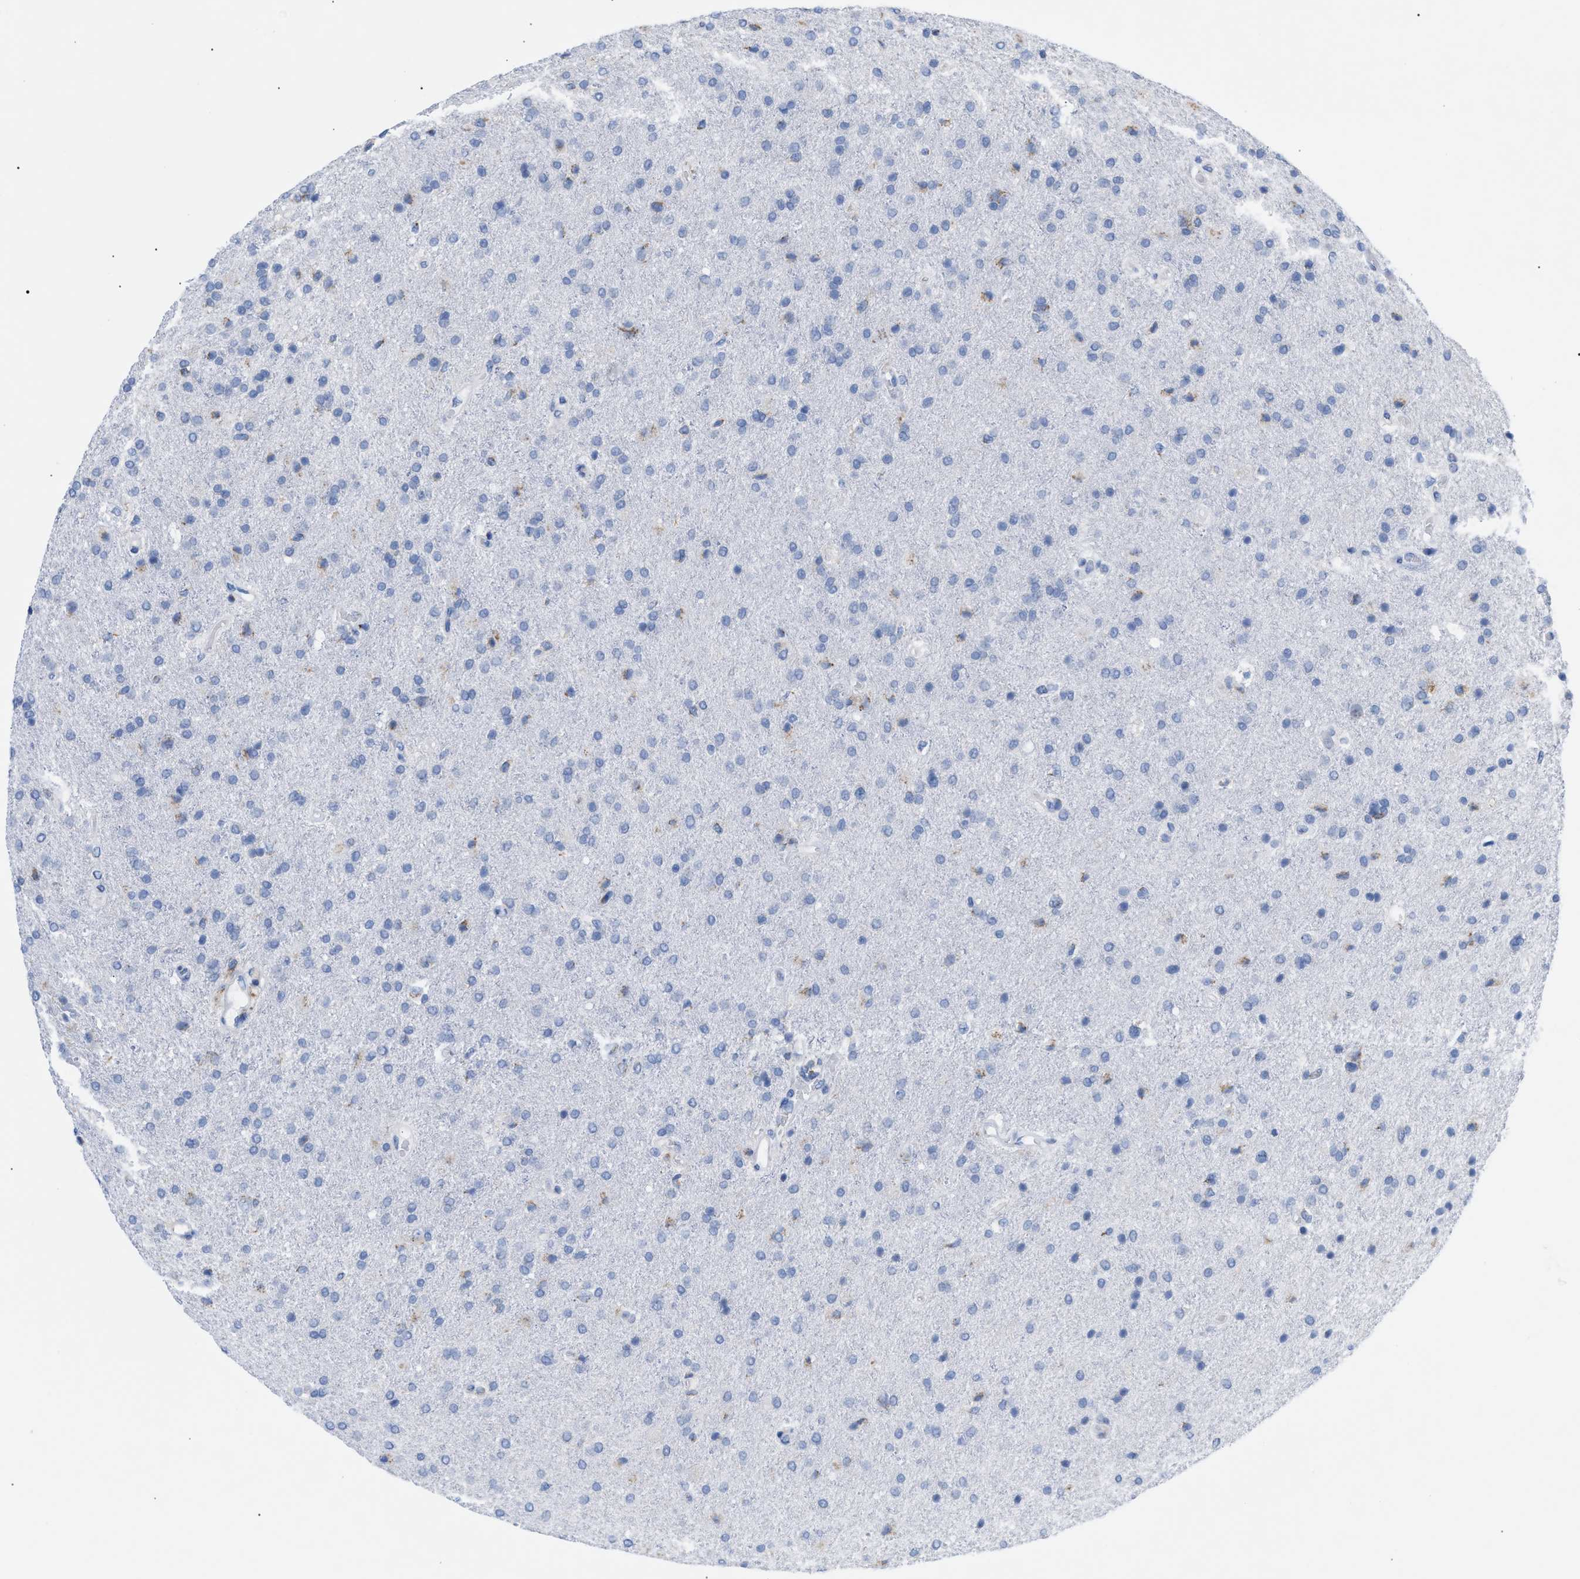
{"staining": {"intensity": "moderate", "quantity": "<25%", "location": "cytoplasmic/membranous"}, "tissue": "glioma", "cell_type": "Tumor cells", "image_type": "cancer", "snomed": [{"axis": "morphology", "description": "Glioma, malignant, High grade"}, {"axis": "topography", "description": "Brain"}], "caption": "Moderate cytoplasmic/membranous expression is seen in about <25% of tumor cells in glioma.", "gene": "TACC3", "patient": {"sex": "male", "age": 72}}